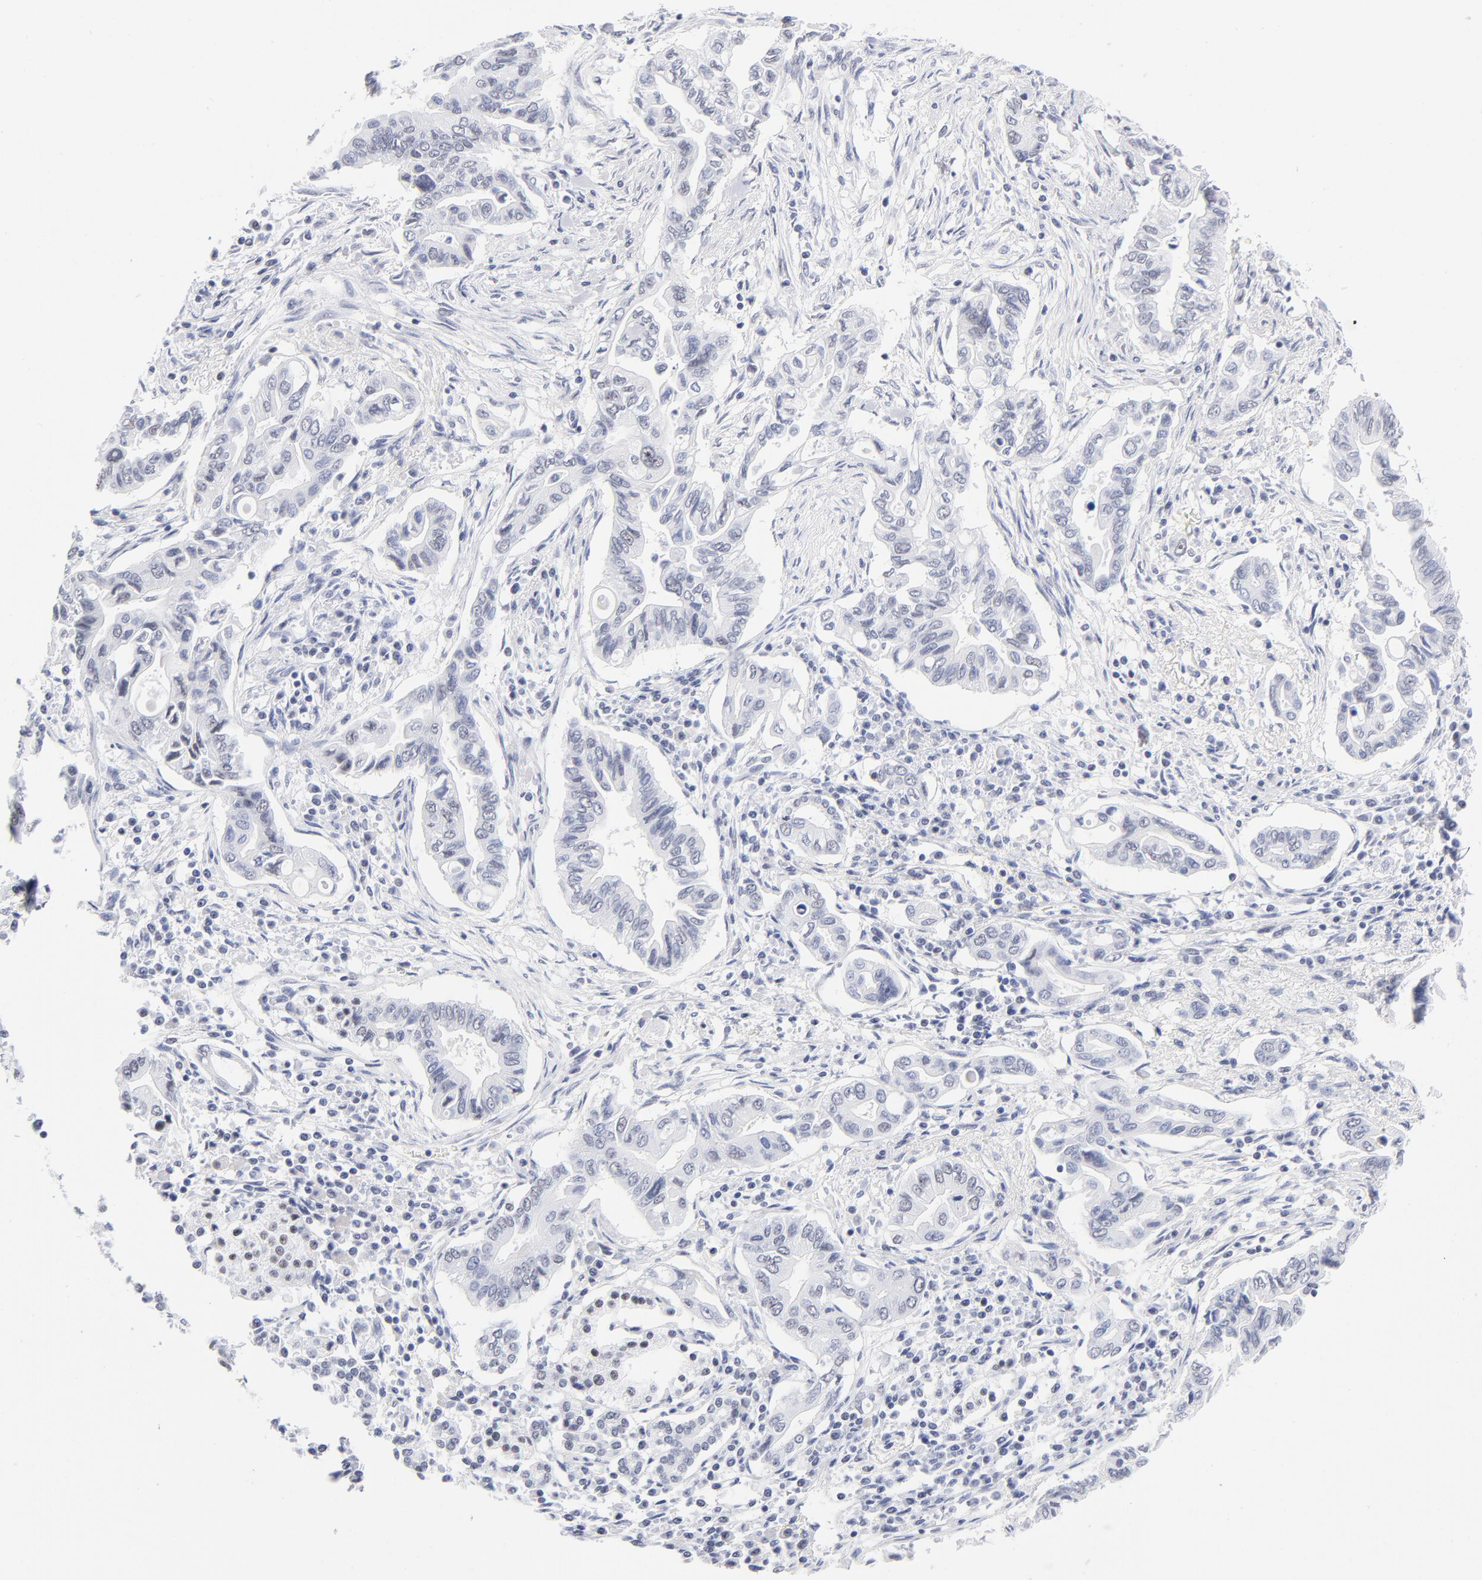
{"staining": {"intensity": "weak", "quantity": "25%-75%", "location": "nuclear"}, "tissue": "pancreatic cancer", "cell_type": "Tumor cells", "image_type": "cancer", "snomed": [{"axis": "morphology", "description": "Adenocarcinoma, NOS"}, {"axis": "topography", "description": "Pancreas"}], "caption": "The photomicrograph displays staining of pancreatic adenocarcinoma, revealing weak nuclear protein expression (brown color) within tumor cells.", "gene": "SNRPB", "patient": {"sex": "female", "age": 57}}